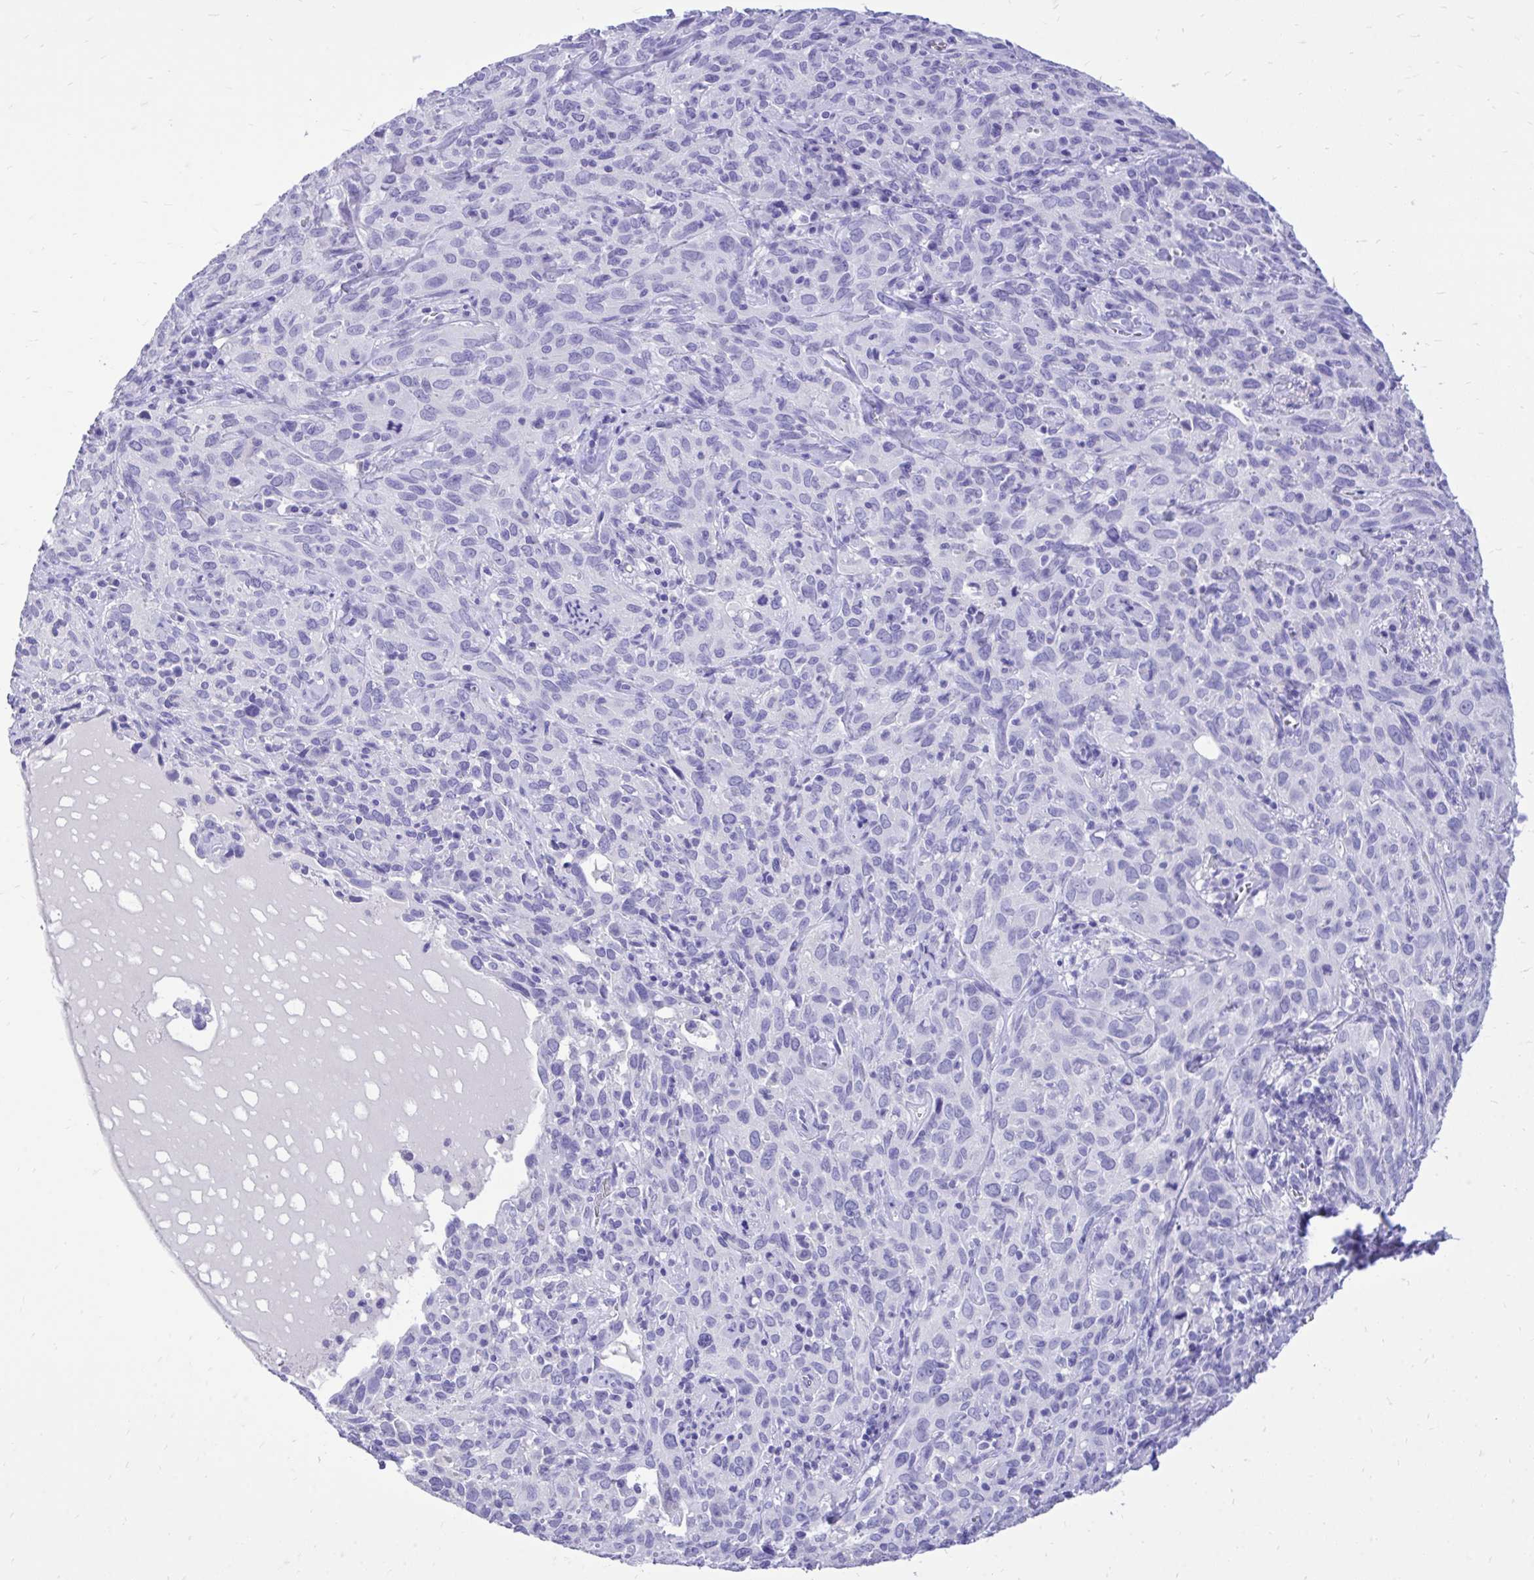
{"staining": {"intensity": "negative", "quantity": "none", "location": "none"}, "tissue": "cervical cancer", "cell_type": "Tumor cells", "image_type": "cancer", "snomed": [{"axis": "morphology", "description": "Normal tissue, NOS"}, {"axis": "morphology", "description": "Squamous cell carcinoma, NOS"}, {"axis": "topography", "description": "Cervix"}], "caption": "DAB (3,3'-diaminobenzidine) immunohistochemical staining of squamous cell carcinoma (cervical) displays no significant staining in tumor cells.", "gene": "MON1A", "patient": {"sex": "female", "age": 51}}